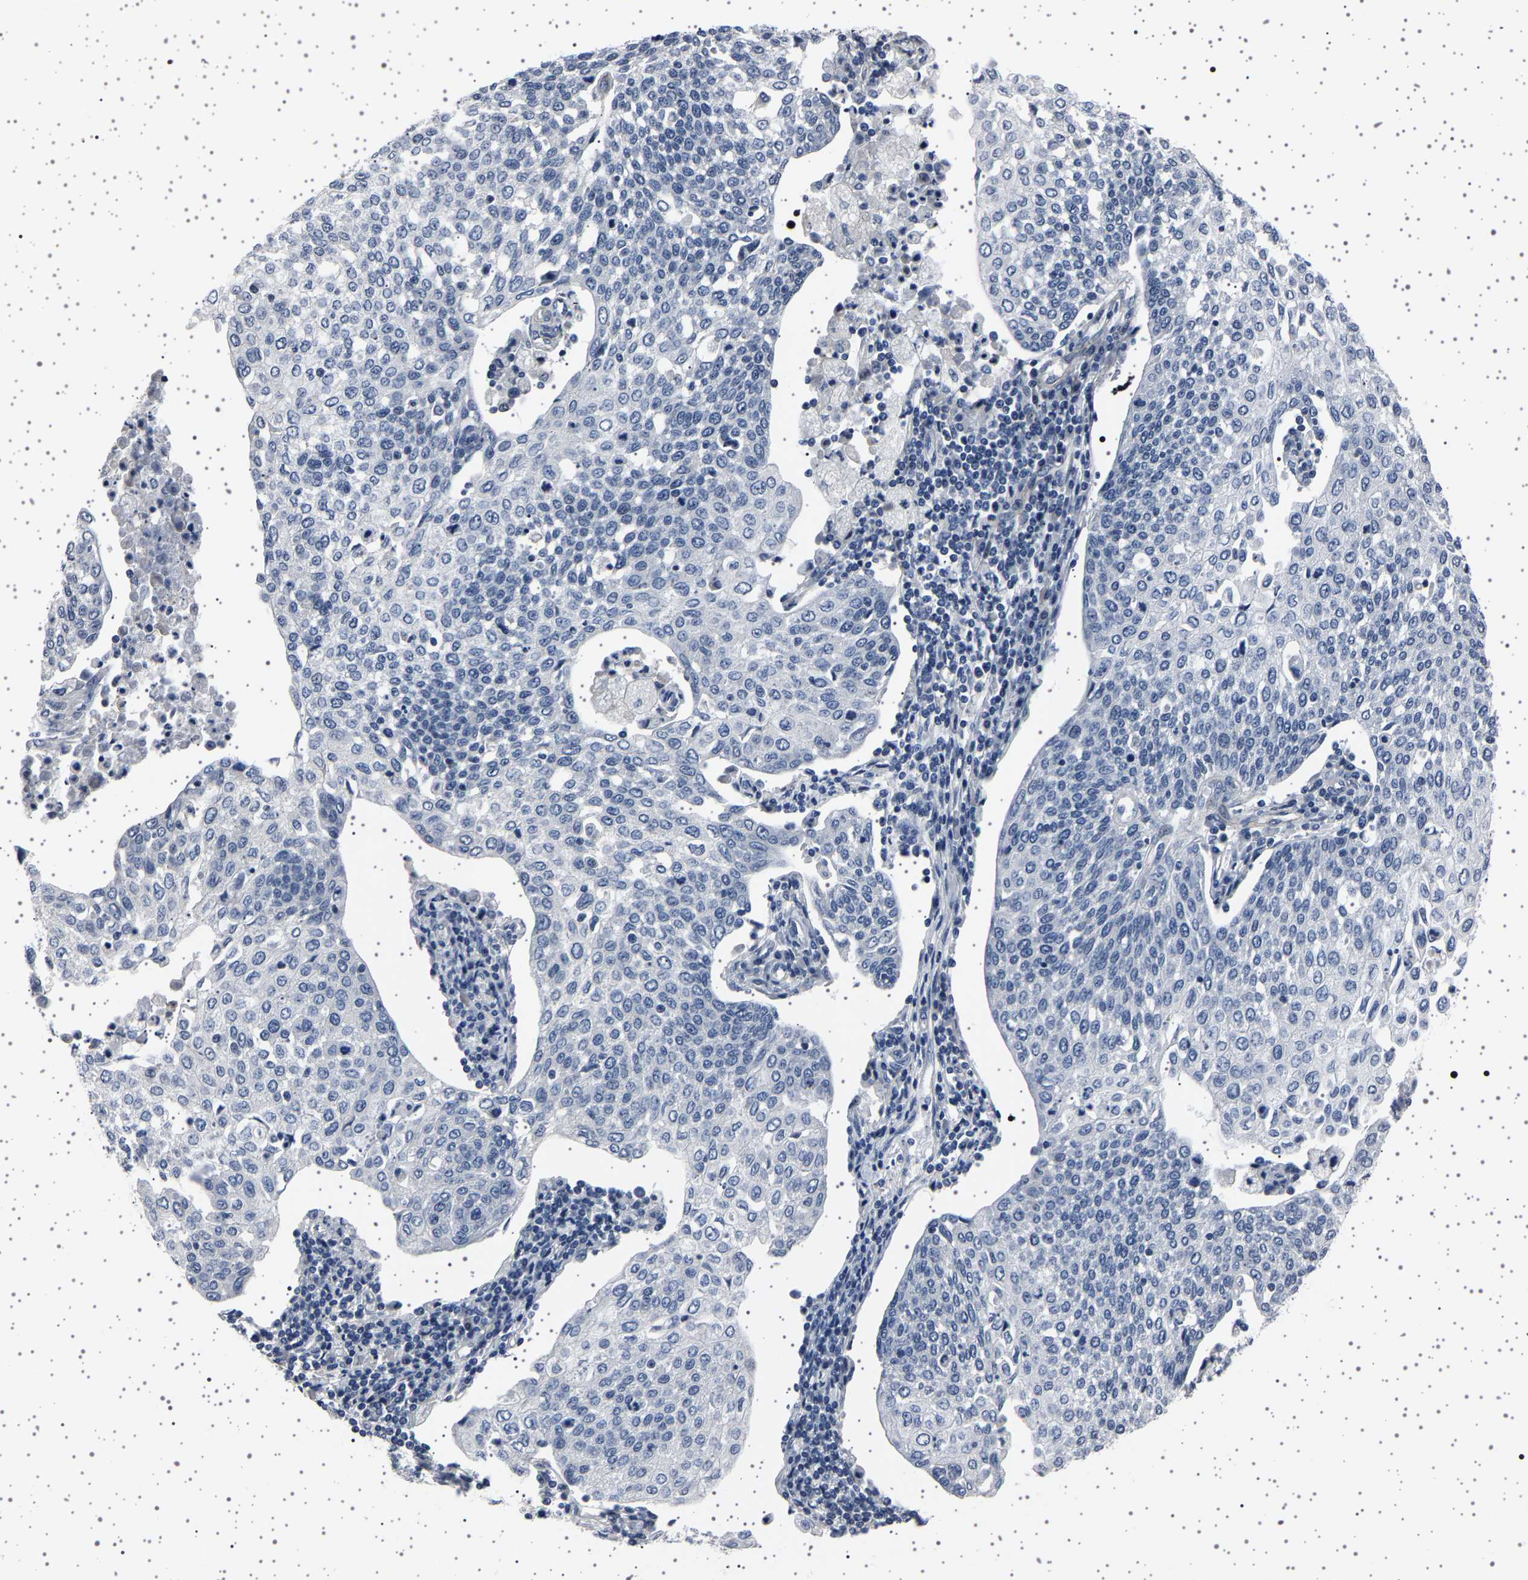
{"staining": {"intensity": "negative", "quantity": "none", "location": "none"}, "tissue": "cervical cancer", "cell_type": "Tumor cells", "image_type": "cancer", "snomed": [{"axis": "morphology", "description": "Squamous cell carcinoma, NOS"}, {"axis": "topography", "description": "Cervix"}], "caption": "Immunohistochemistry micrograph of neoplastic tissue: cervical cancer stained with DAB reveals no significant protein positivity in tumor cells. Brightfield microscopy of immunohistochemistry (IHC) stained with DAB (3,3'-diaminobenzidine) (brown) and hematoxylin (blue), captured at high magnification.", "gene": "PAK5", "patient": {"sex": "female", "age": 34}}